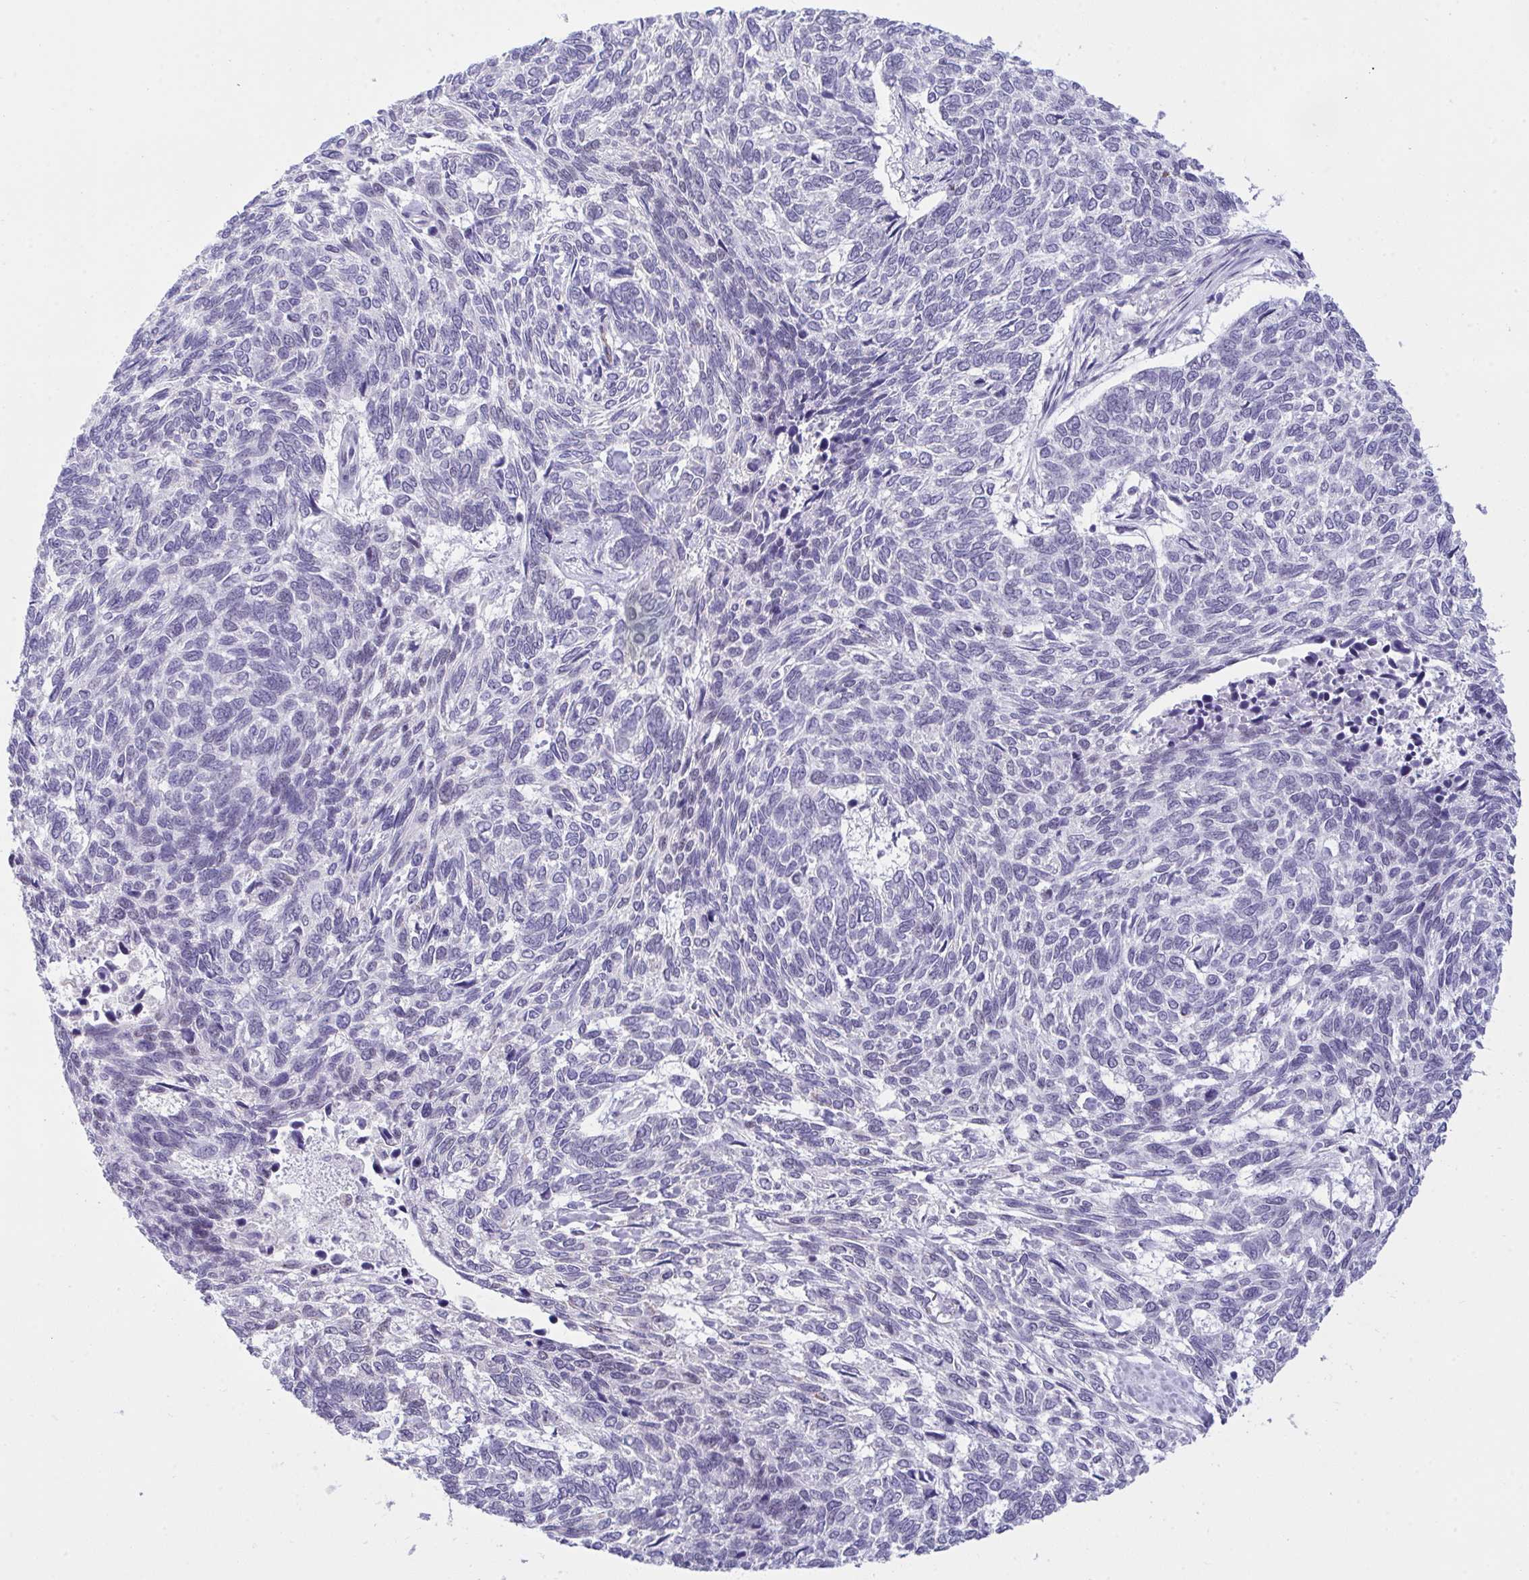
{"staining": {"intensity": "negative", "quantity": "none", "location": "none"}, "tissue": "skin cancer", "cell_type": "Tumor cells", "image_type": "cancer", "snomed": [{"axis": "morphology", "description": "Basal cell carcinoma"}, {"axis": "topography", "description": "Skin"}], "caption": "The image reveals no staining of tumor cells in skin basal cell carcinoma.", "gene": "PLA2G12B", "patient": {"sex": "female", "age": 65}}